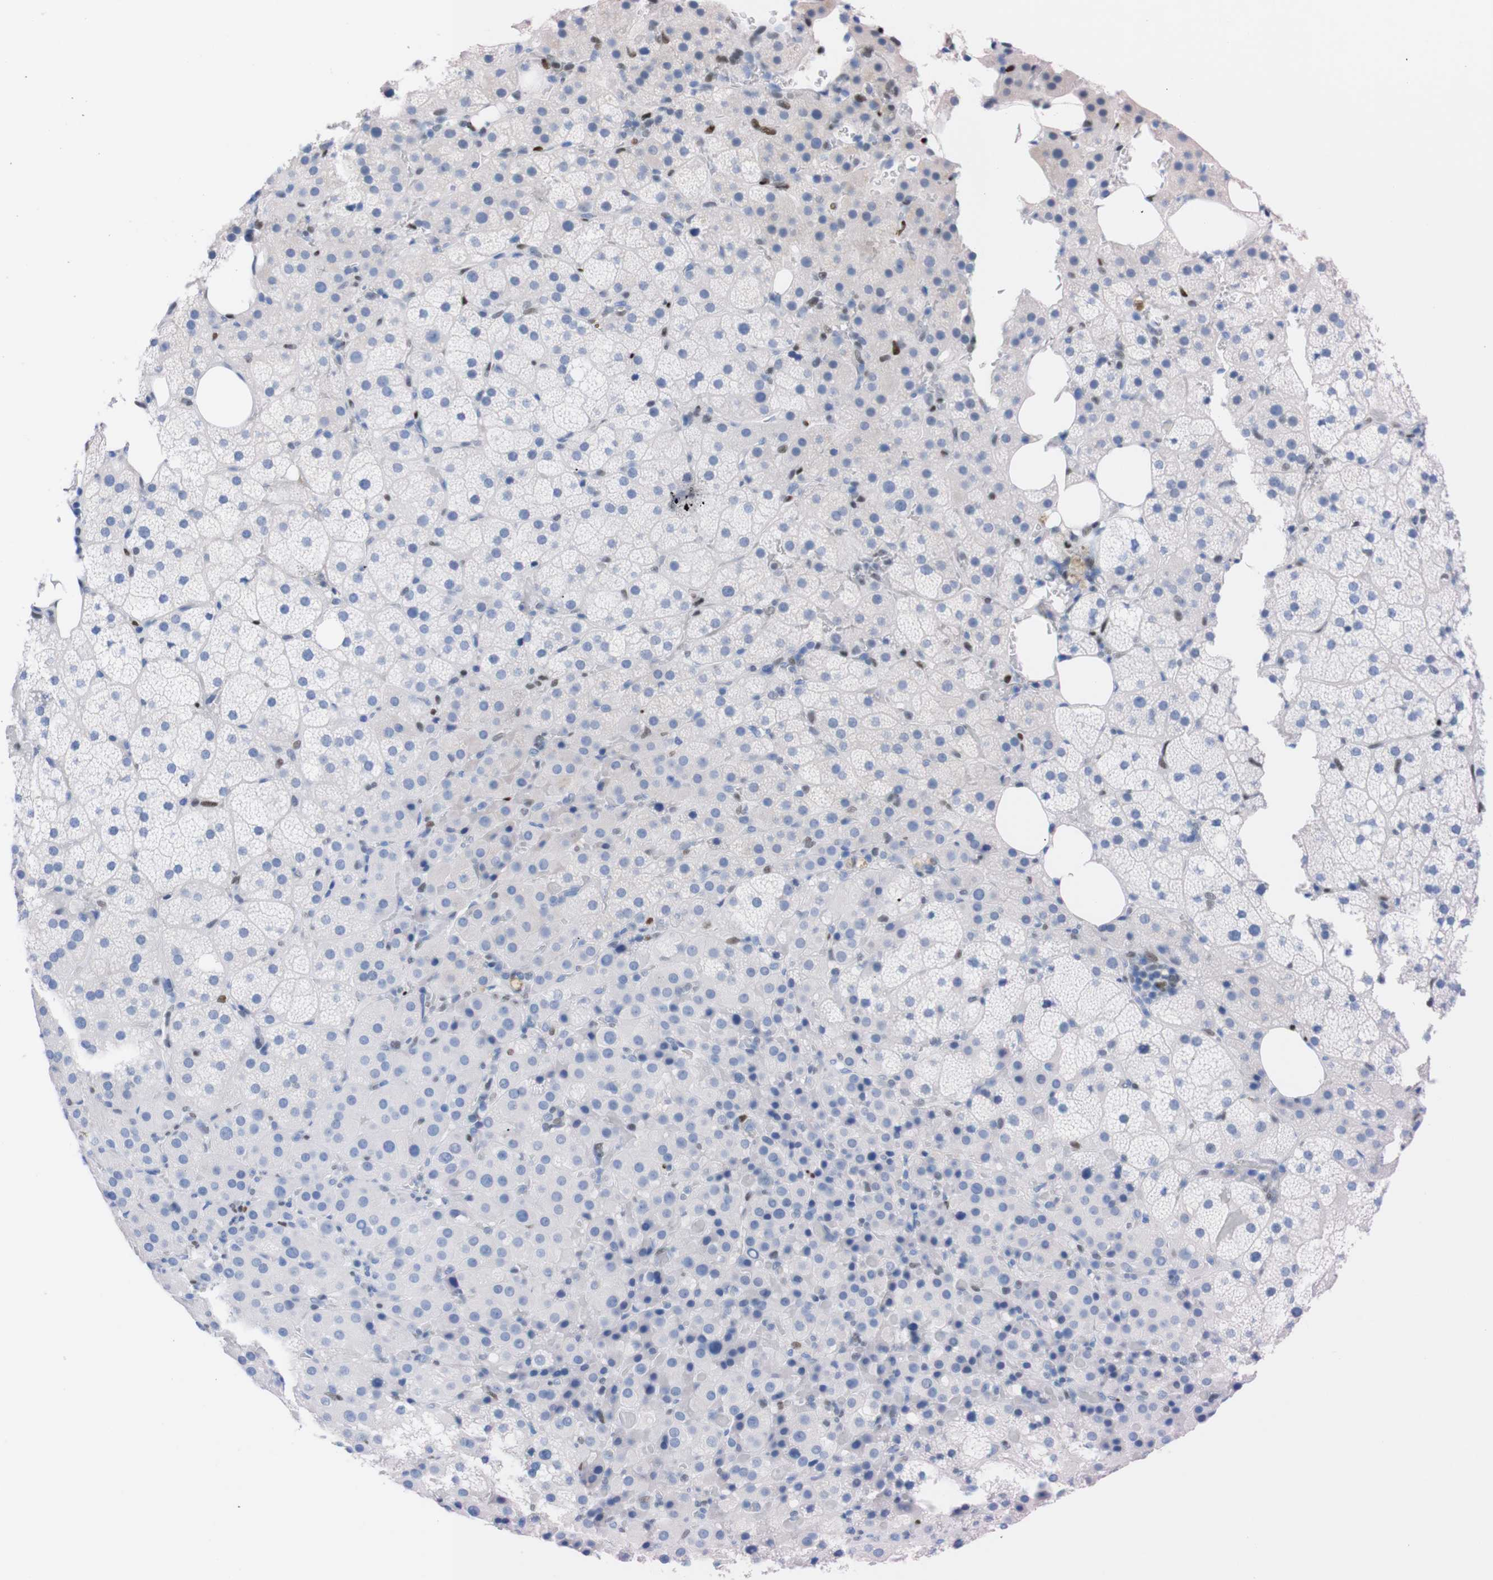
{"staining": {"intensity": "negative", "quantity": "none", "location": "none"}, "tissue": "adrenal gland", "cell_type": "Glandular cells", "image_type": "normal", "snomed": [{"axis": "morphology", "description": "Normal tissue, NOS"}, {"axis": "topography", "description": "Adrenal gland"}], "caption": "A micrograph of adrenal gland stained for a protein exhibits no brown staining in glandular cells.", "gene": "P2RY12", "patient": {"sex": "female", "age": 59}}